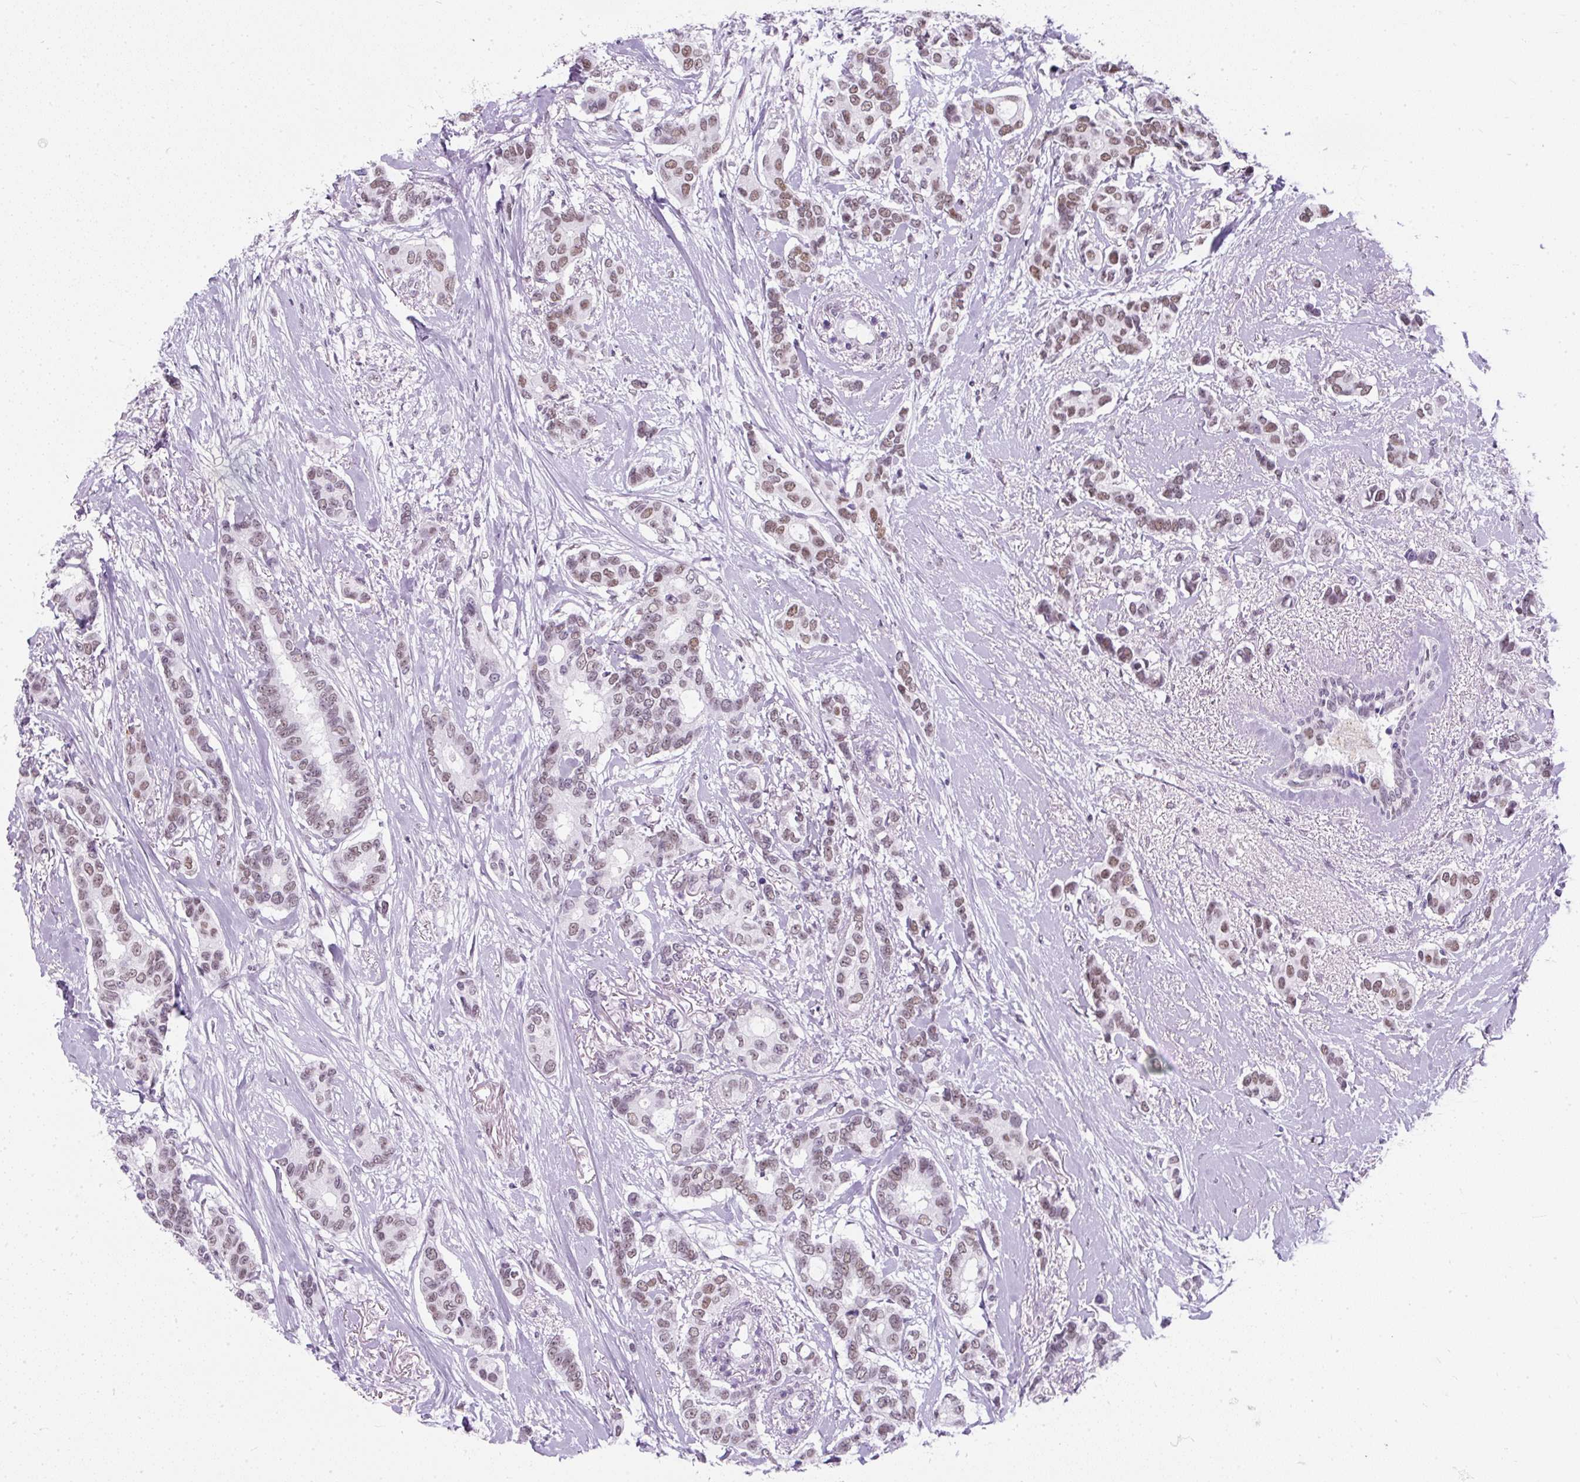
{"staining": {"intensity": "weak", "quantity": ">75%", "location": "nuclear"}, "tissue": "breast cancer", "cell_type": "Tumor cells", "image_type": "cancer", "snomed": [{"axis": "morphology", "description": "Duct carcinoma"}, {"axis": "topography", "description": "Breast"}], "caption": "Protein expression analysis of breast cancer (infiltrating ductal carcinoma) demonstrates weak nuclear positivity in approximately >75% of tumor cells. The staining was performed using DAB, with brown indicating positive protein expression. Nuclei are stained blue with hematoxylin.", "gene": "PLCXD2", "patient": {"sex": "female", "age": 73}}